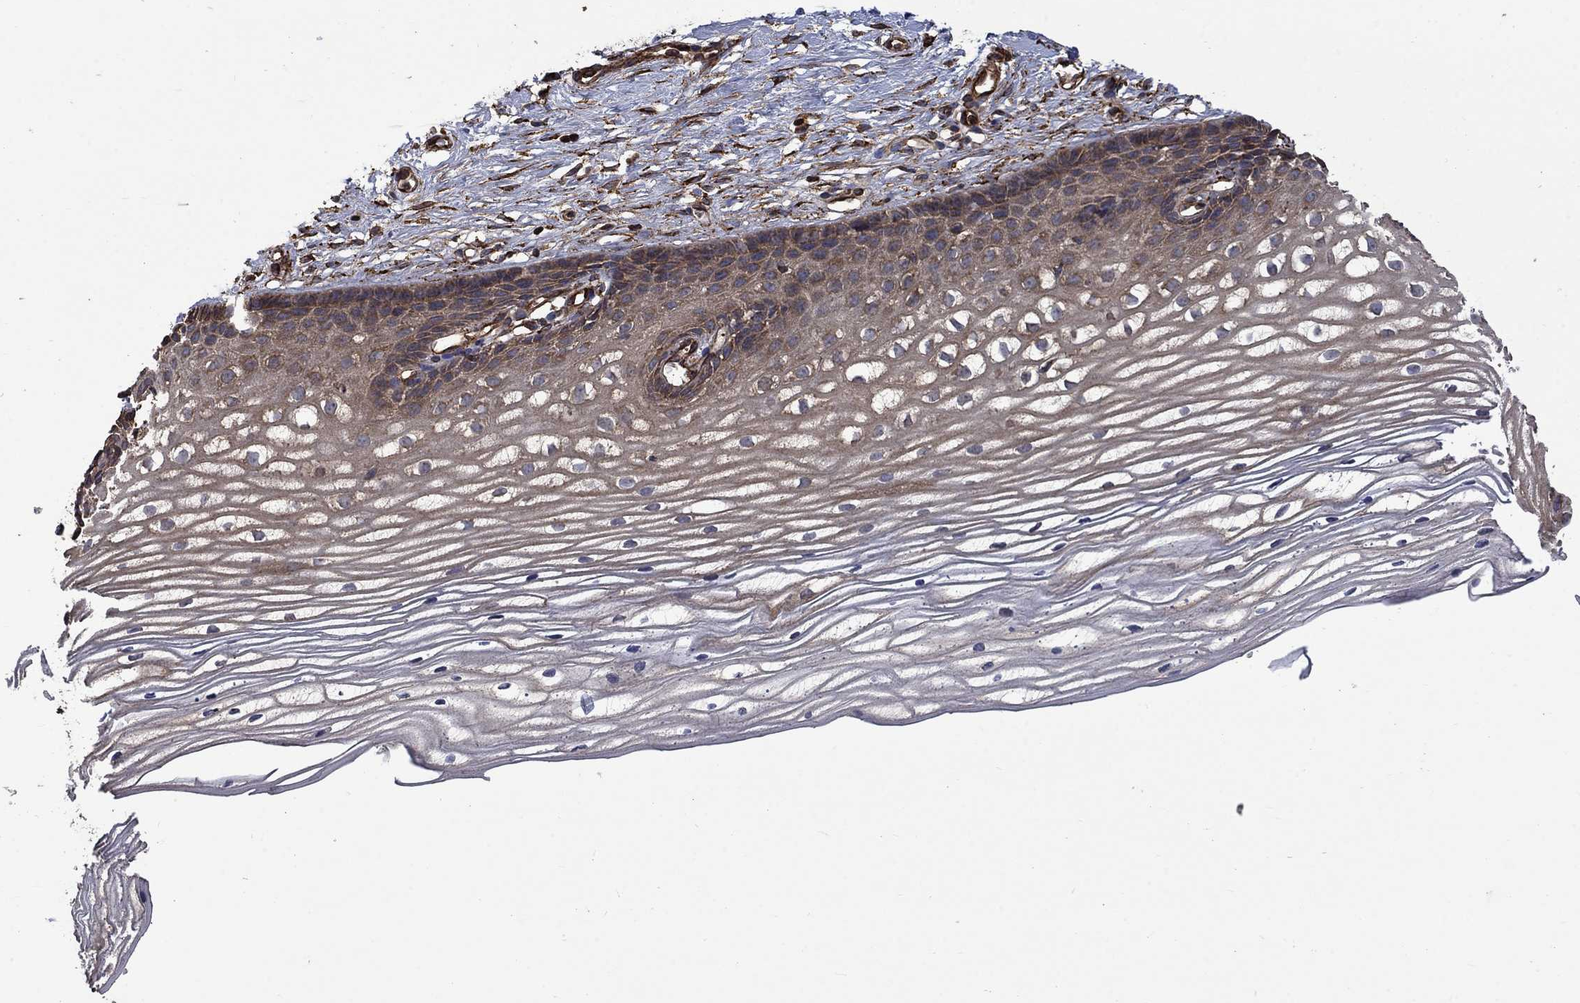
{"staining": {"intensity": "moderate", "quantity": "25%-75%", "location": "cytoplasmic/membranous"}, "tissue": "cervix", "cell_type": "Glandular cells", "image_type": "normal", "snomed": [{"axis": "morphology", "description": "Normal tissue, NOS"}, {"axis": "topography", "description": "Cervix"}], "caption": "A micrograph of human cervix stained for a protein shows moderate cytoplasmic/membranous brown staining in glandular cells. (brown staining indicates protein expression, while blue staining denotes nuclei).", "gene": "CUTC", "patient": {"sex": "female", "age": 40}}